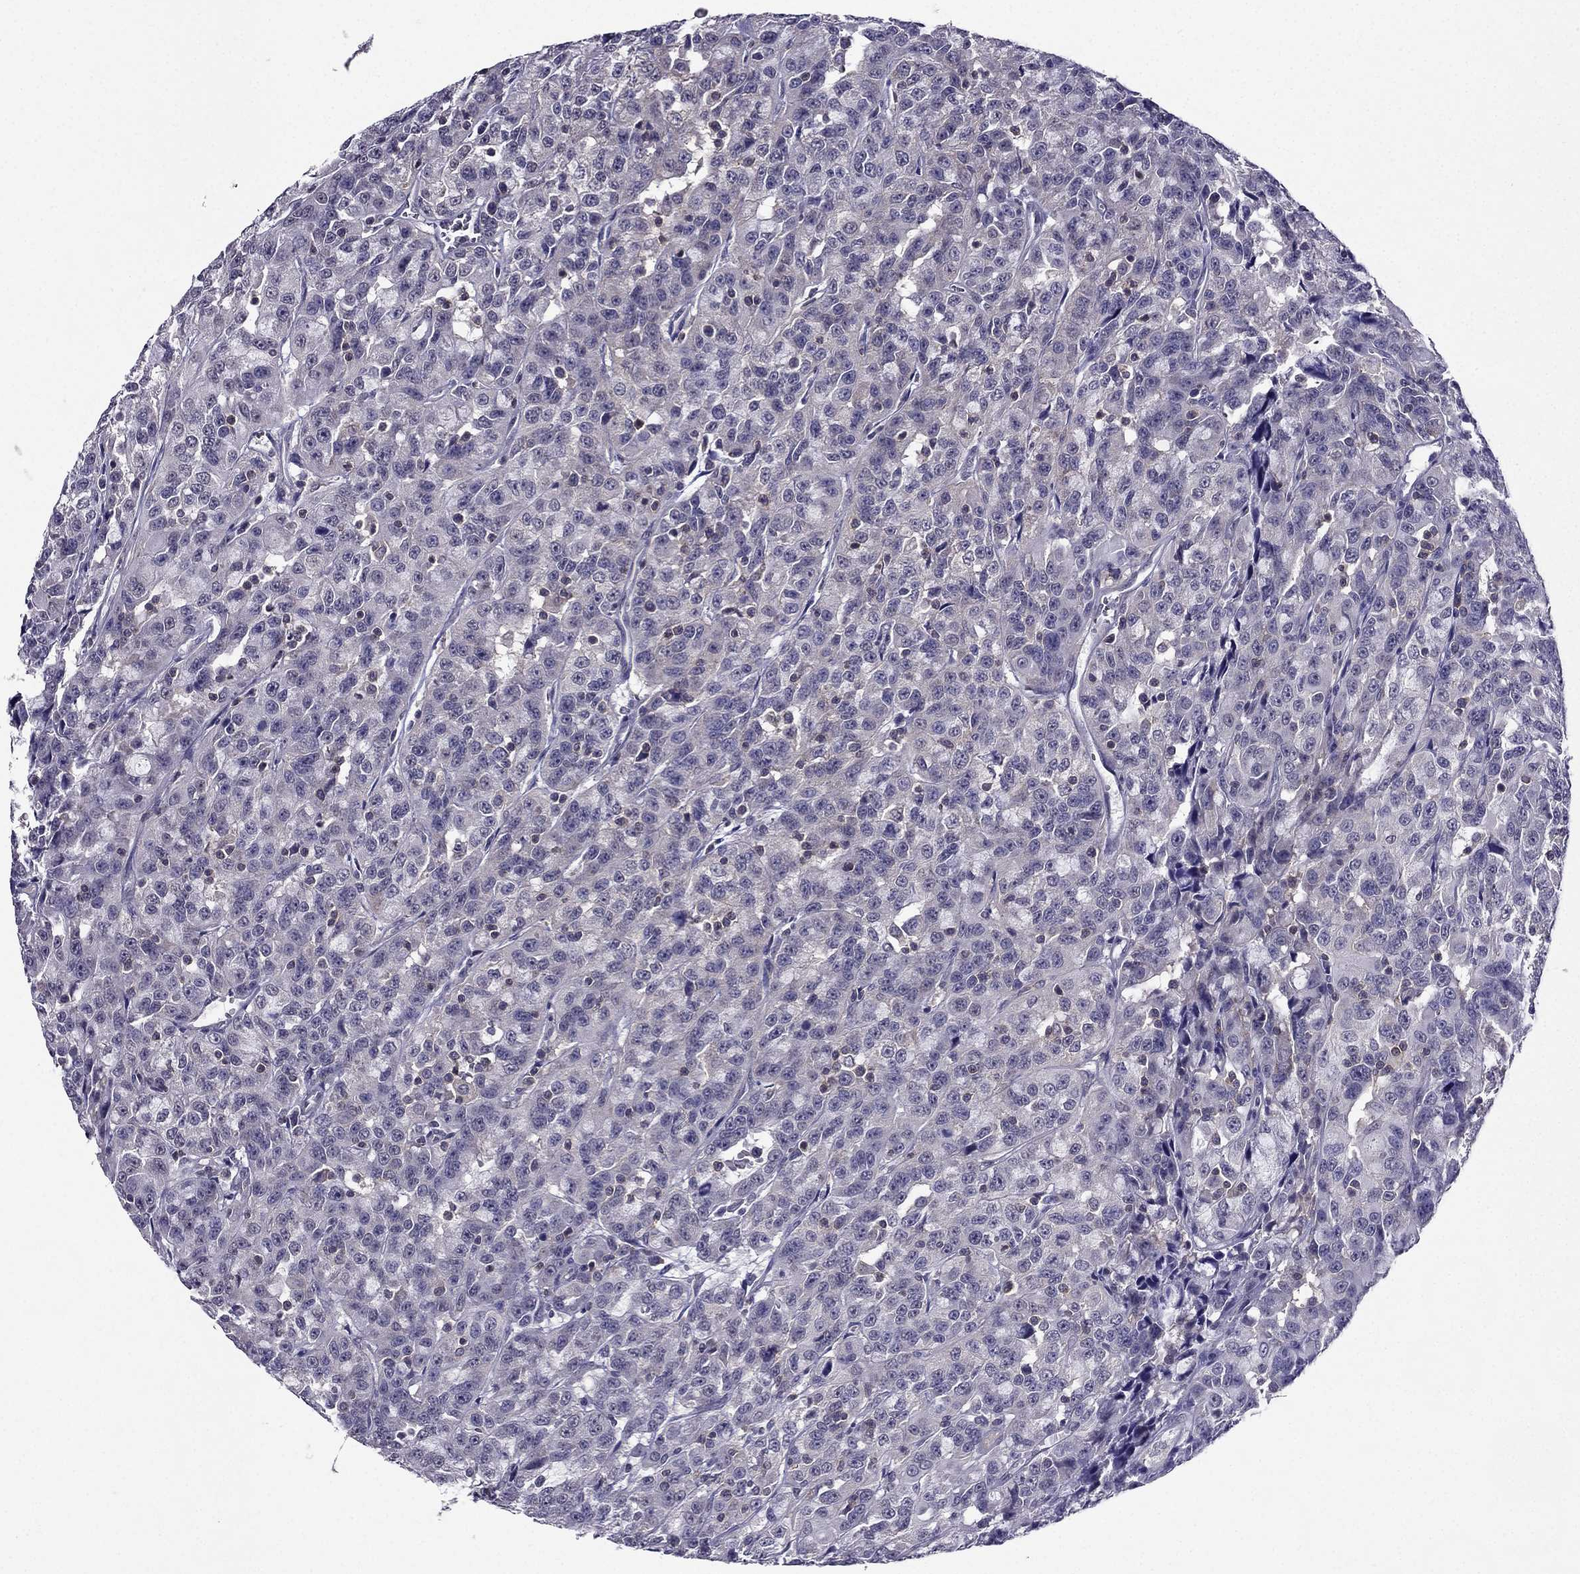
{"staining": {"intensity": "negative", "quantity": "none", "location": "none"}, "tissue": "urothelial cancer", "cell_type": "Tumor cells", "image_type": "cancer", "snomed": [{"axis": "morphology", "description": "Urothelial carcinoma, NOS"}, {"axis": "morphology", "description": "Urothelial carcinoma, High grade"}, {"axis": "topography", "description": "Urinary bladder"}], "caption": "Immunohistochemistry (IHC) of human urothelial cancer demonstrates no positivity in tumor cells. (DAB immunohistochemistry (IHC), high magnification).", "gene": "AAK1", "patient": {"sex": "female", "age": 73}}